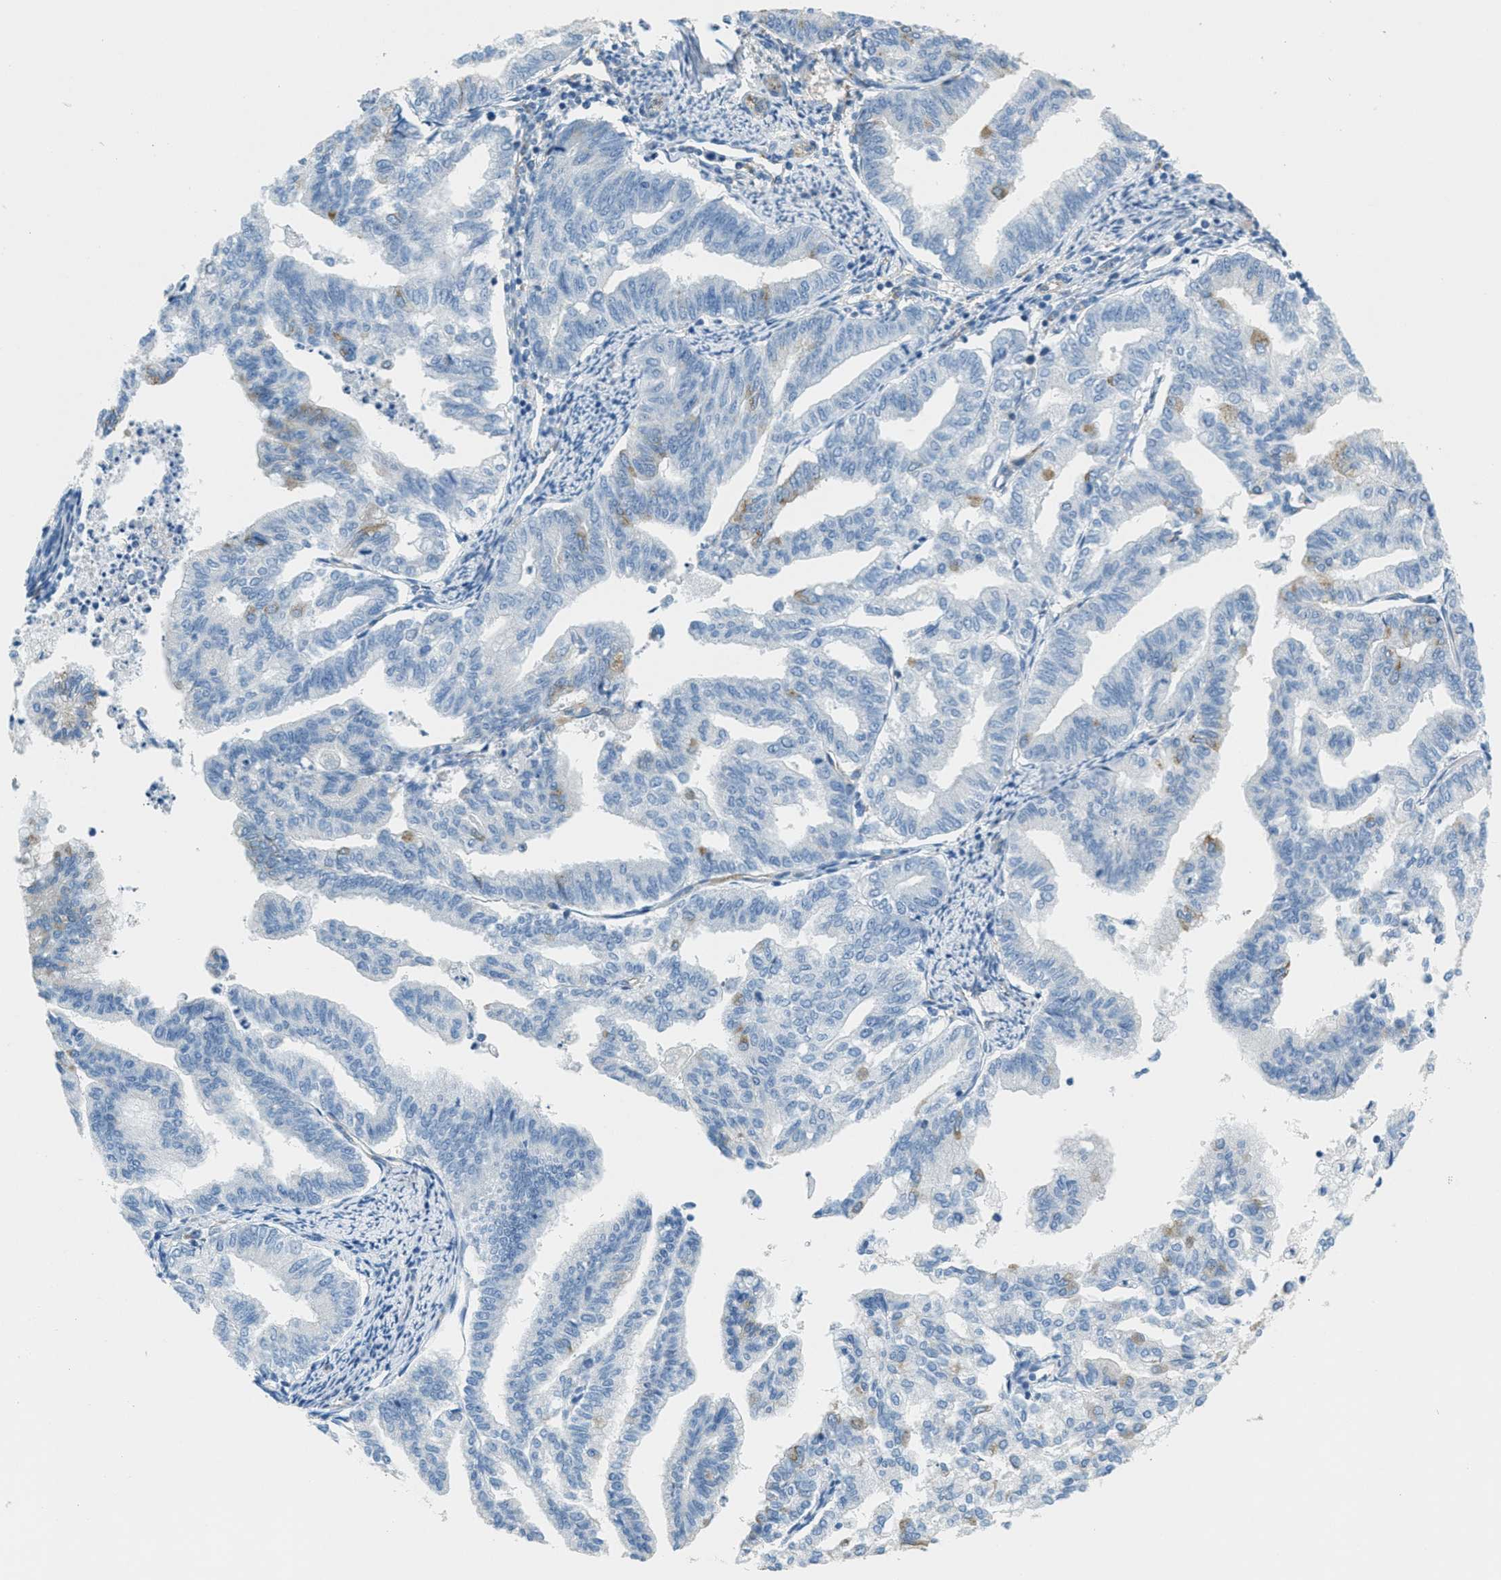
{"staining": {"intensity": "weak", "quantity": "<25%", "location": "cytoplasmic/membranous"}, "tissue": "endometrial cancer", "cell_type": "Tumor cells", "image_type": "cancer", "snomed": [{"axis": "morphology", "description": "Adenocarcinoma, NOS"}, {"axis": "topography", "description": "Endometrium"}], "caption": "Immunohistochemistry photomicrograph of human endometrial cancer stained for a protein (brown), which reveals no positivity in tumor cells. (DAB (3,3'-diaminobenzidine) immunohistochemistry with hematoxylin counter stain).", "gene": "AP2B1", "patient": {"sex": "female", "age": 79}}